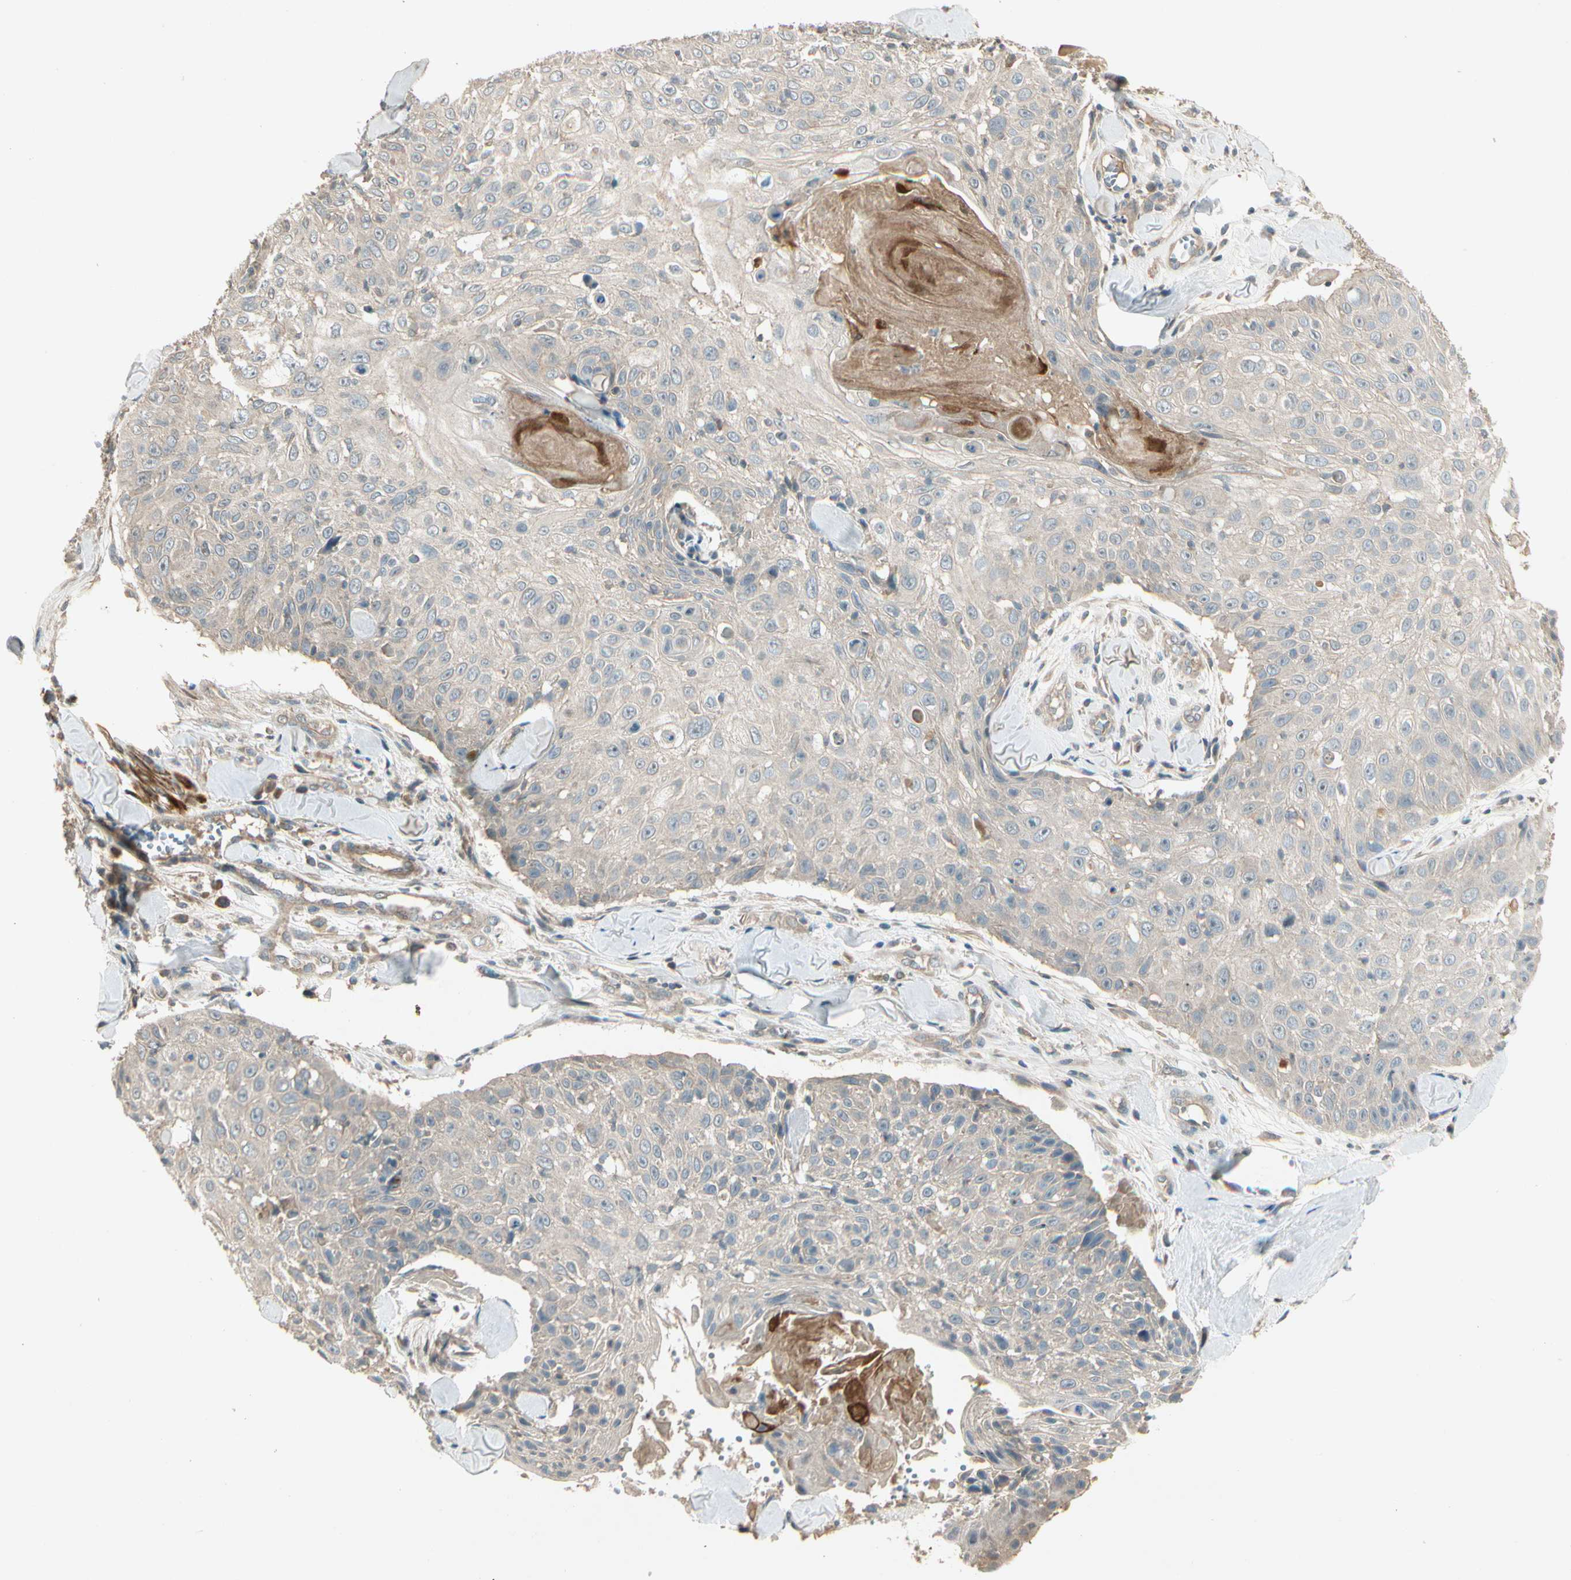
{"staining": {"intensity": "weak", "quantity": "25%-75%", "location": "cytoplasmic/membranous"}, "tissue": "skin cancer", "cell_type": "Tumor cells", "image_type": "cancer", "snomed": [{"axis": "morphology", "description": "Squamous cell carcinoma, NOS"}, {"axis": "topography", "description": "Skin"}], "caption": "There is low levels of weak cytoplasmic/membranous expression in tumor cells of skin cancer (squamous cell carcinoma), as demonstrated by immunohistochemical staining (brown color).", "gene": "ACVR1", "patient": {"sex": "male", "age": 86}}